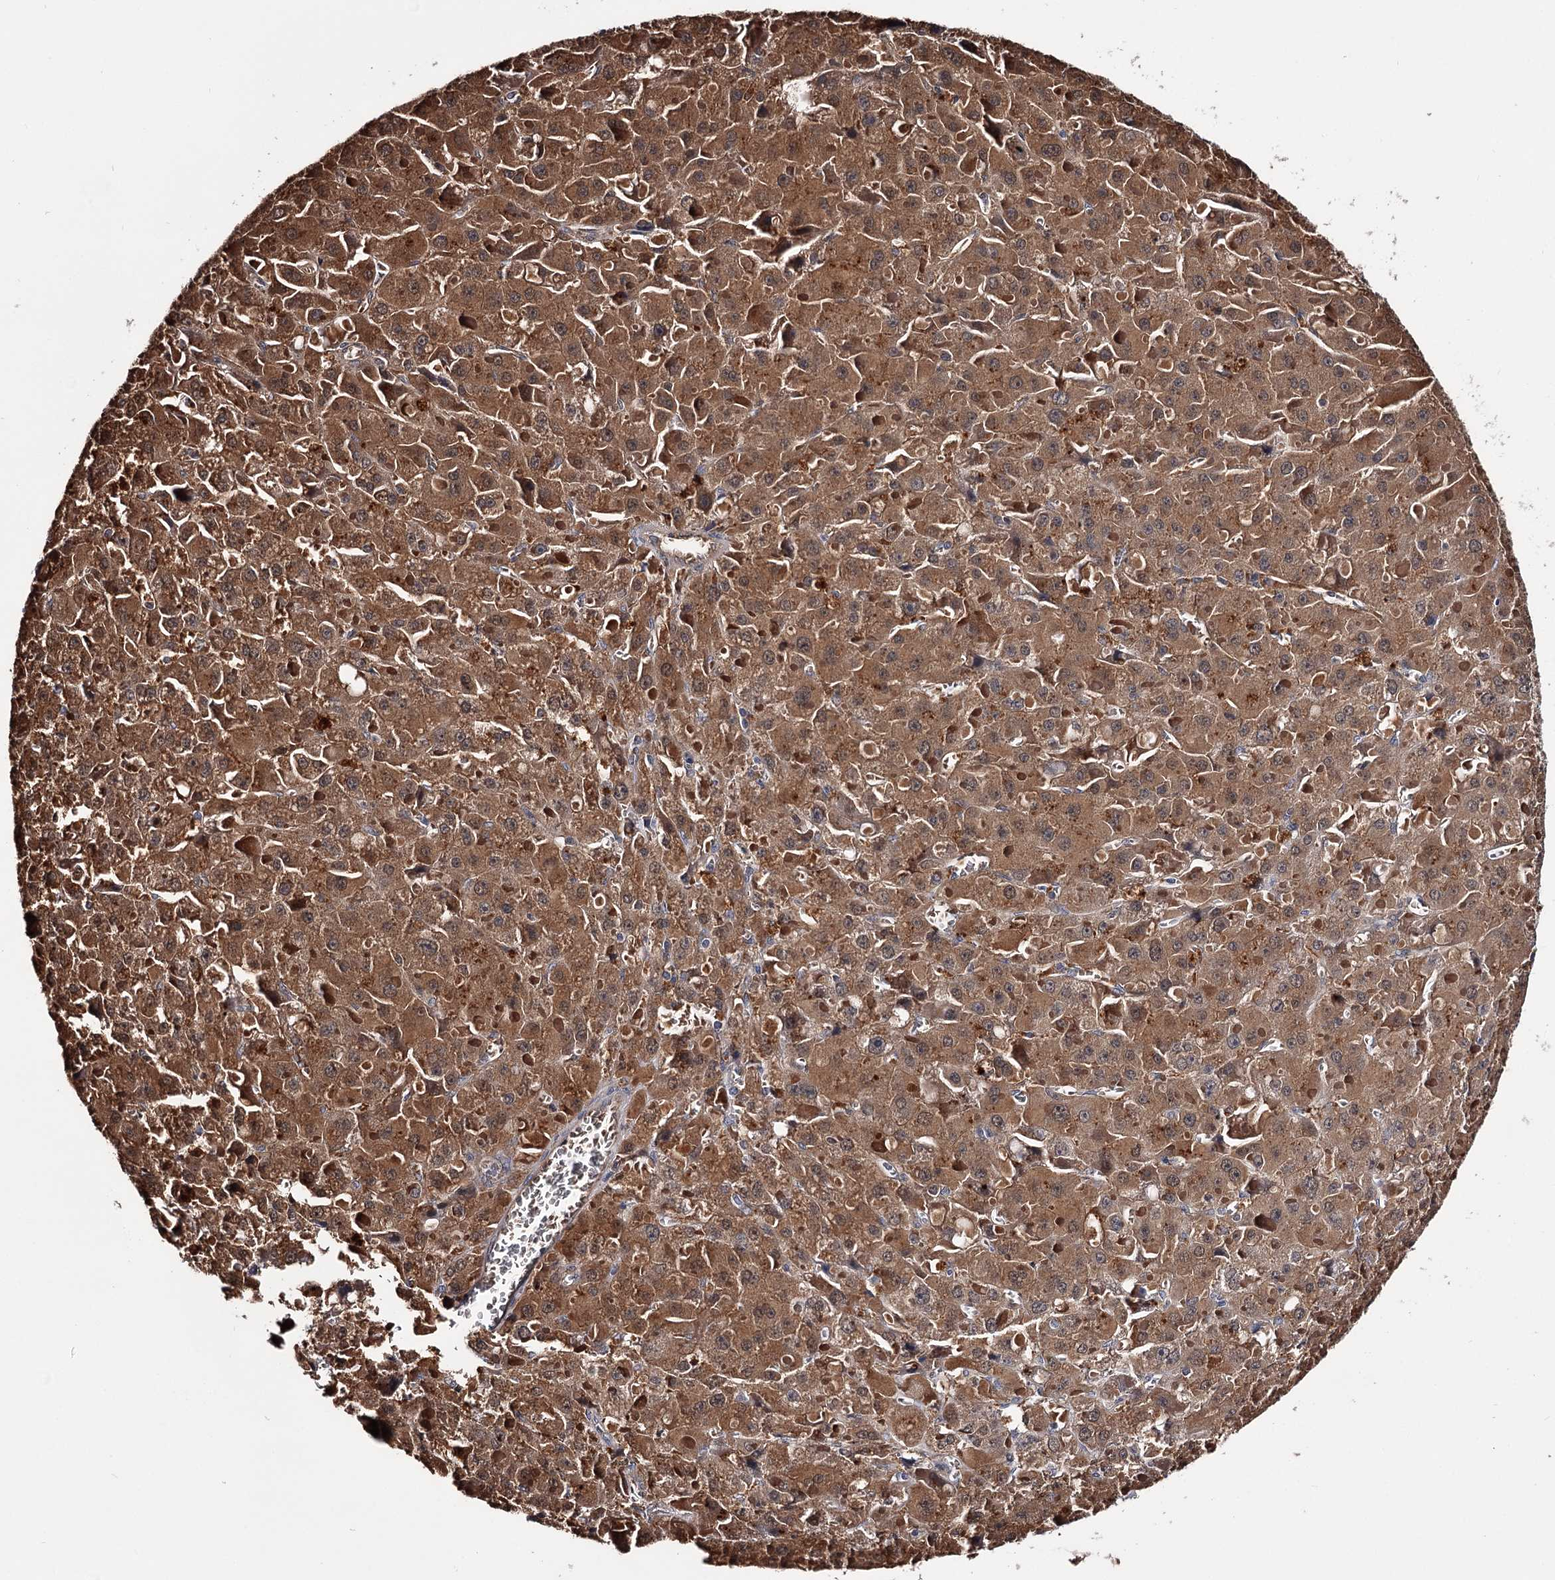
{"staining": {"intensity": "moderate", "quantity": ">75%", "location": "cytoplasmic/membranous,nuclear"}, "tissue": "liver cancer", "cell_type": "Tumor cells", "image_type": "cancer", "snomed": [{"axis": "morphology", "description": "Carcinoma, Hepatocellular, NOS"}, {"axis": "topography", "description": "Liver"}], "caption": "Human hepatocellular carcinoma (liver) stained for a protein (brown) demonstrates moderate cytoplasmic/membranous and nuclear positive expression in about >75% of tumor cells.", "gene": "GSTO1", "patient": {"sex": "female", "age": 73}}